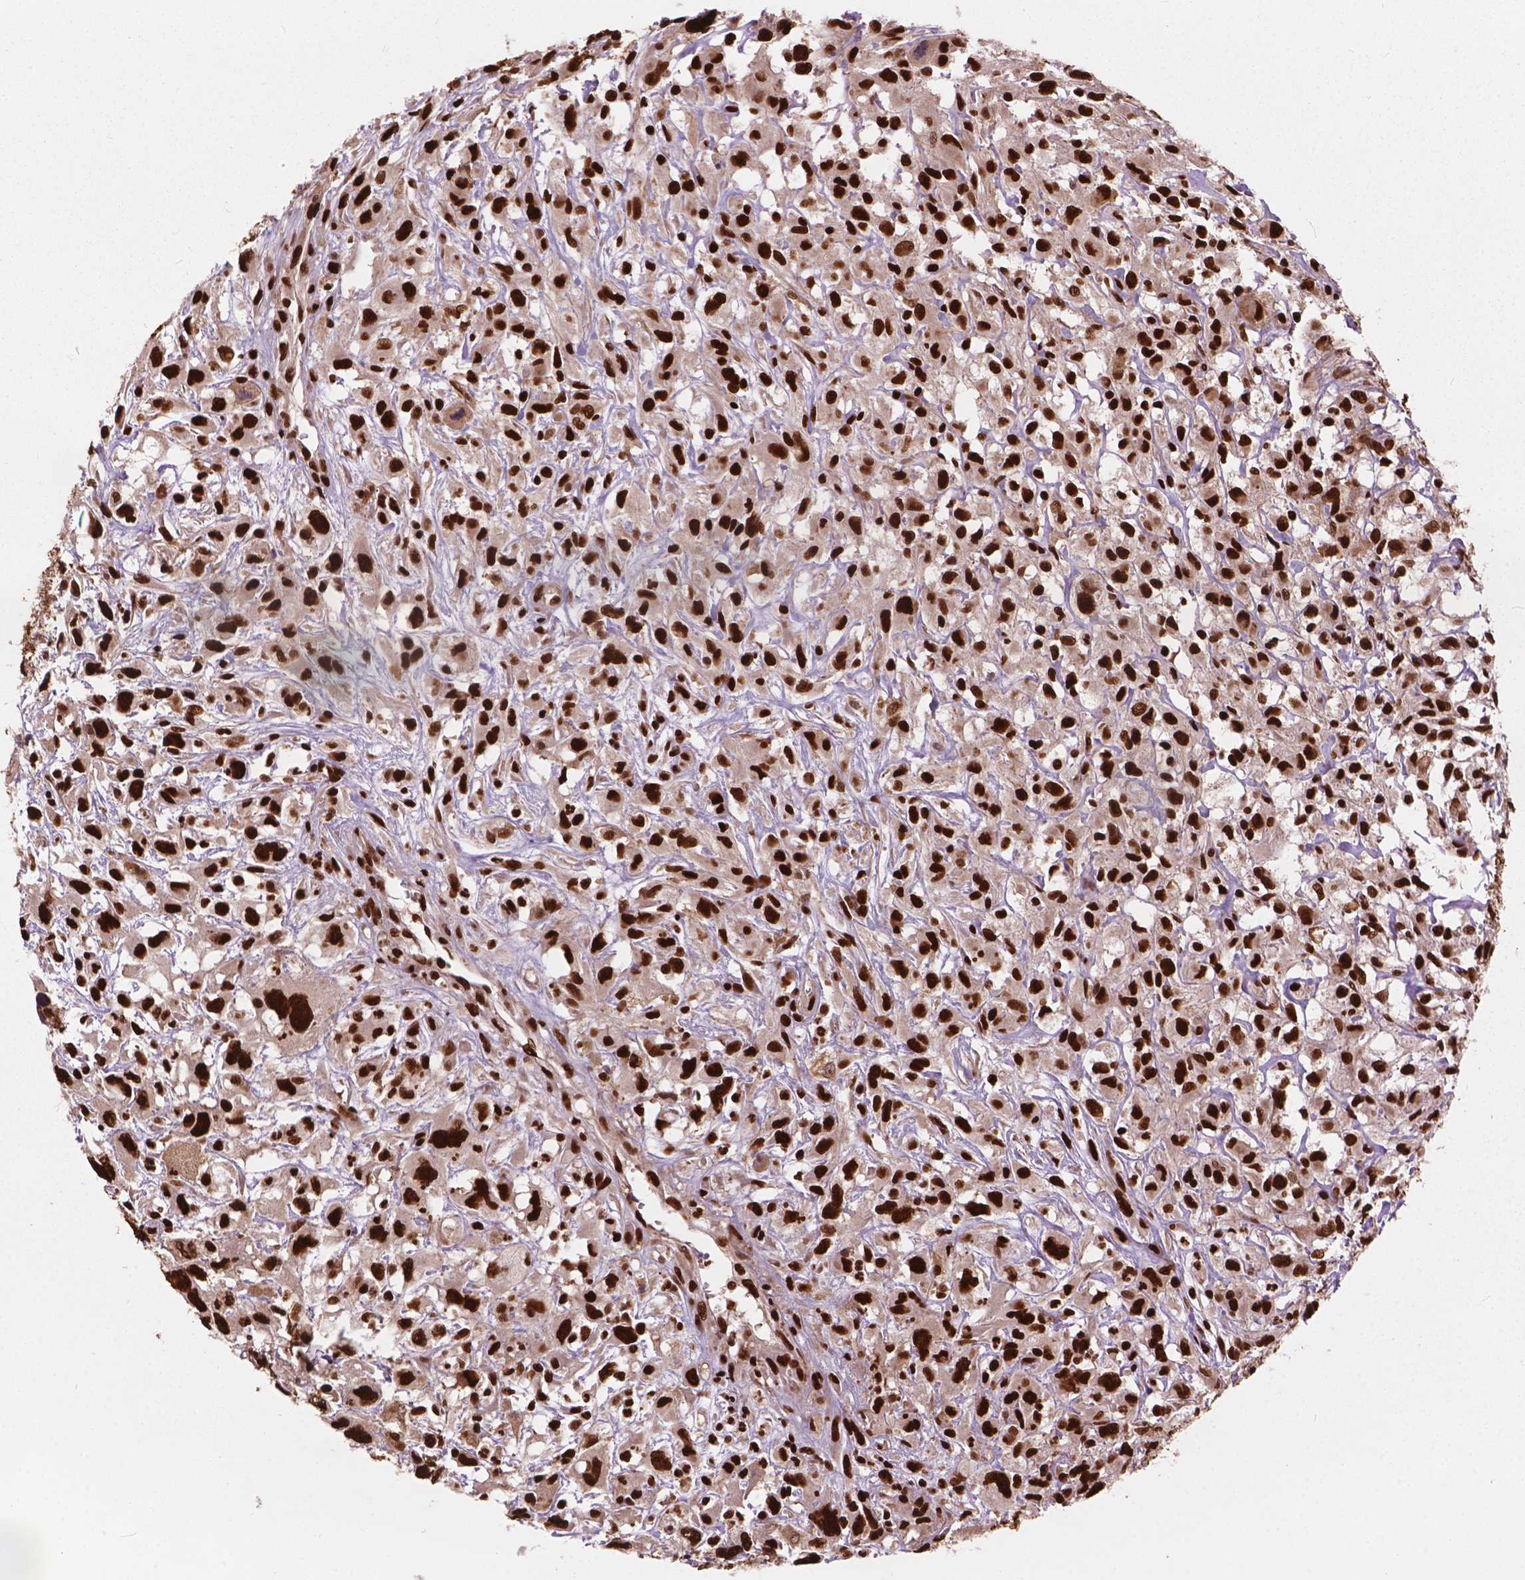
{"staining": {"intensity": "strong", "quantity": ">75%", "location": "nuclear"}, "tissue": "head and neck cancer", "cell_type": "Tumor cells", "image_type": "cancer", "snomed": [{"axis": "morphology", "description": "Squamous cell carcinoma, NOS"}, {"axis": "morphology", "description": "Squamous cell carcinoma, metastatic, NOS"}, {"axis": "topography", "description": "Oral tissue"}, {"axis": "topography", "description": "Head-Neck"}], "caption": "Immunohistochemistry of head and neck cancer displays high levels of strong nuclear staining in approximately >75% of tumor cells.", "gene": "ANP32B", "patient": {"sex": "female", "age": 85}}